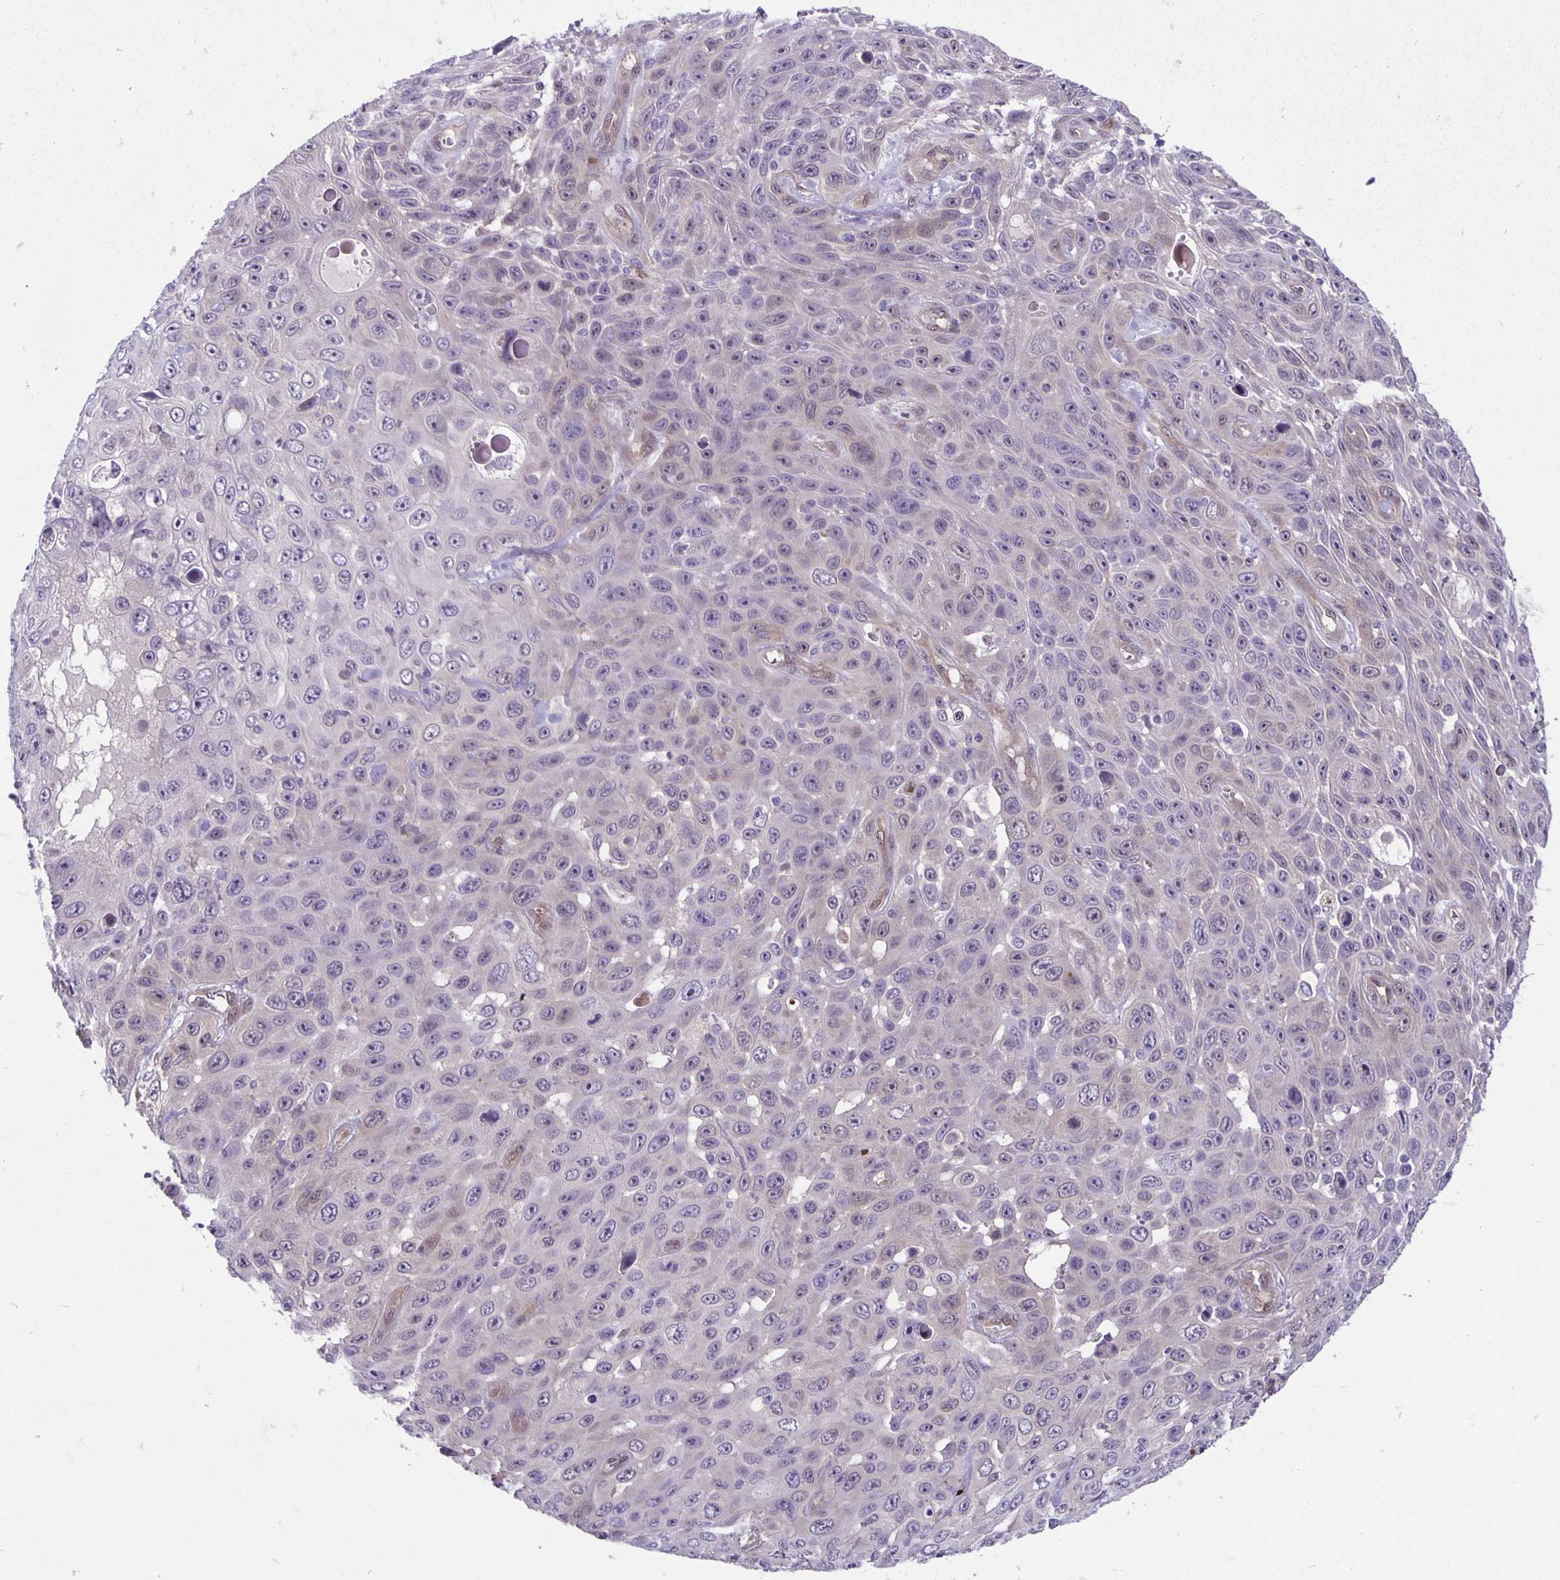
{"staining": {"intensity": "negative", "quantity": "none", "location": "none"}, "tissue": "skin cancer", "cell_type": "Tumor cells", "image_type": "cancer", "snomed": [{"axis": "morphology", "description": "Squamous cell carcinoma, NOS"}, {"axis": "topography", "description": "Skin"}], "caption": "Immunohistochemical staining of human skin cancer (squamous cell carcinoma) demonstrates no significant expression in tumor cells.", "gene": "TAX1BP3", "patient": {"sex": "male", "age": 82}}